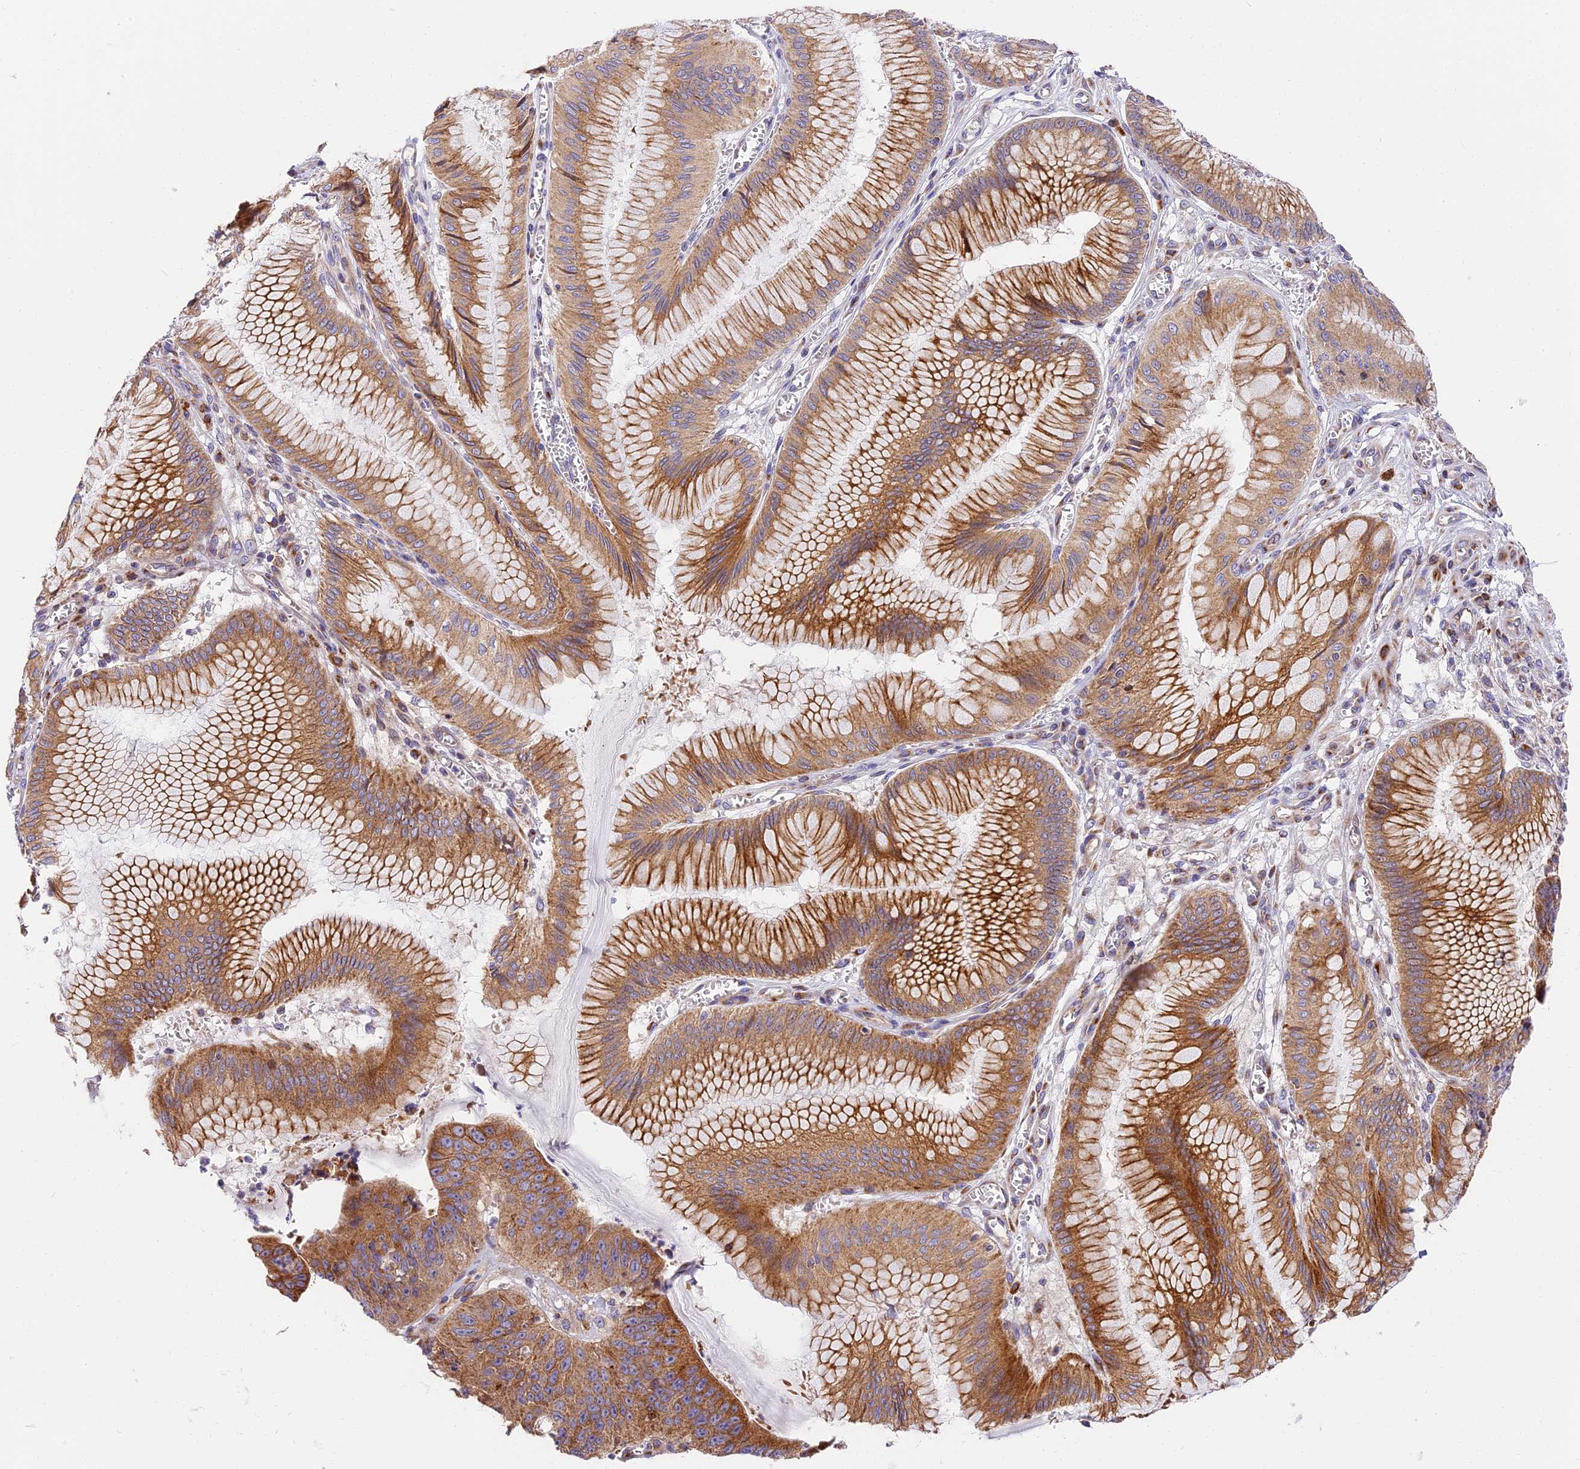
{"staining": {"intensity": "moderate", "quantity": ">75%", "location": "cytoplasmic/membranous"}, "tissue": "stomach cancer", "cell_type": "Tumor cells", "image_type": "cancer", "snomed": [{"axis": "morphology", "description": "Adenocarcinoma, NOS"}, {"axis": "topography", "description": "Stomach"}], "caption": "DAB immunohistochemical staining of human stomach adenocarcinoma exhibits moderate cytoplasmic/membranous protein staining in about >75% of tumor cells.", "gene": "MRAS", "patient": {"sex": "male", "age": 59}}